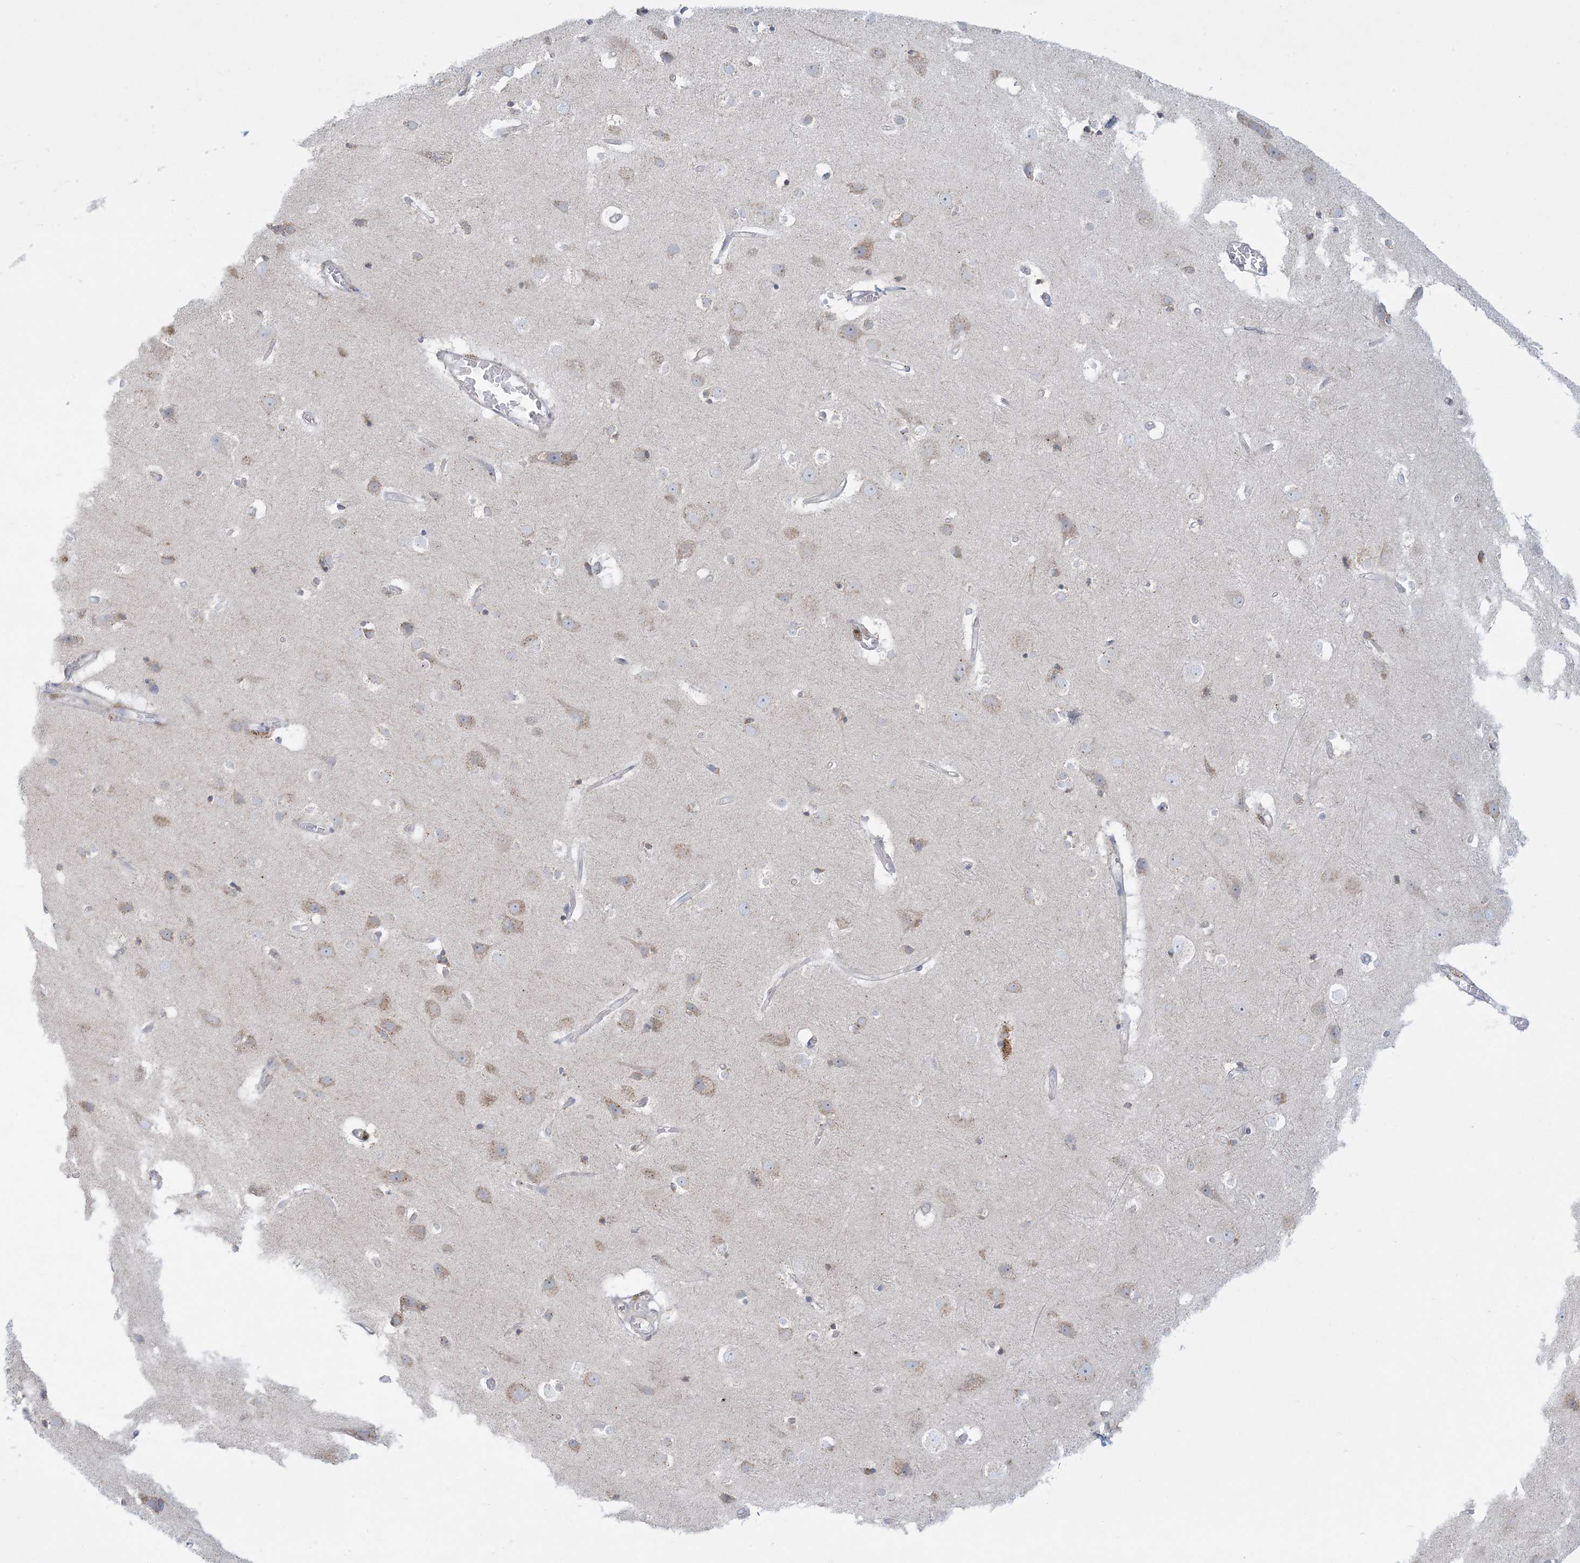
{"staining": {"intensity": "negative", "quantity": "none", "location": "none"}, "tissue": "cerebral cortex", "cell_type": "Endothelial cells", "image_type": "normal", "snomed": [{"axis": "morphology", "description": "Normal tissue, NOS"}, {"axis": "topography", "description": "Cerebral cortex"}], "caption": "Immunohistochemical staining of unremarkable cerebral cortex demonstrates no significant positivity in endothelial cells. (DAB IHC visualized using brightfield microscopy, high magnification).", "gene": "SLAMF9", "patient": {"sex": "male", "age": 54}}